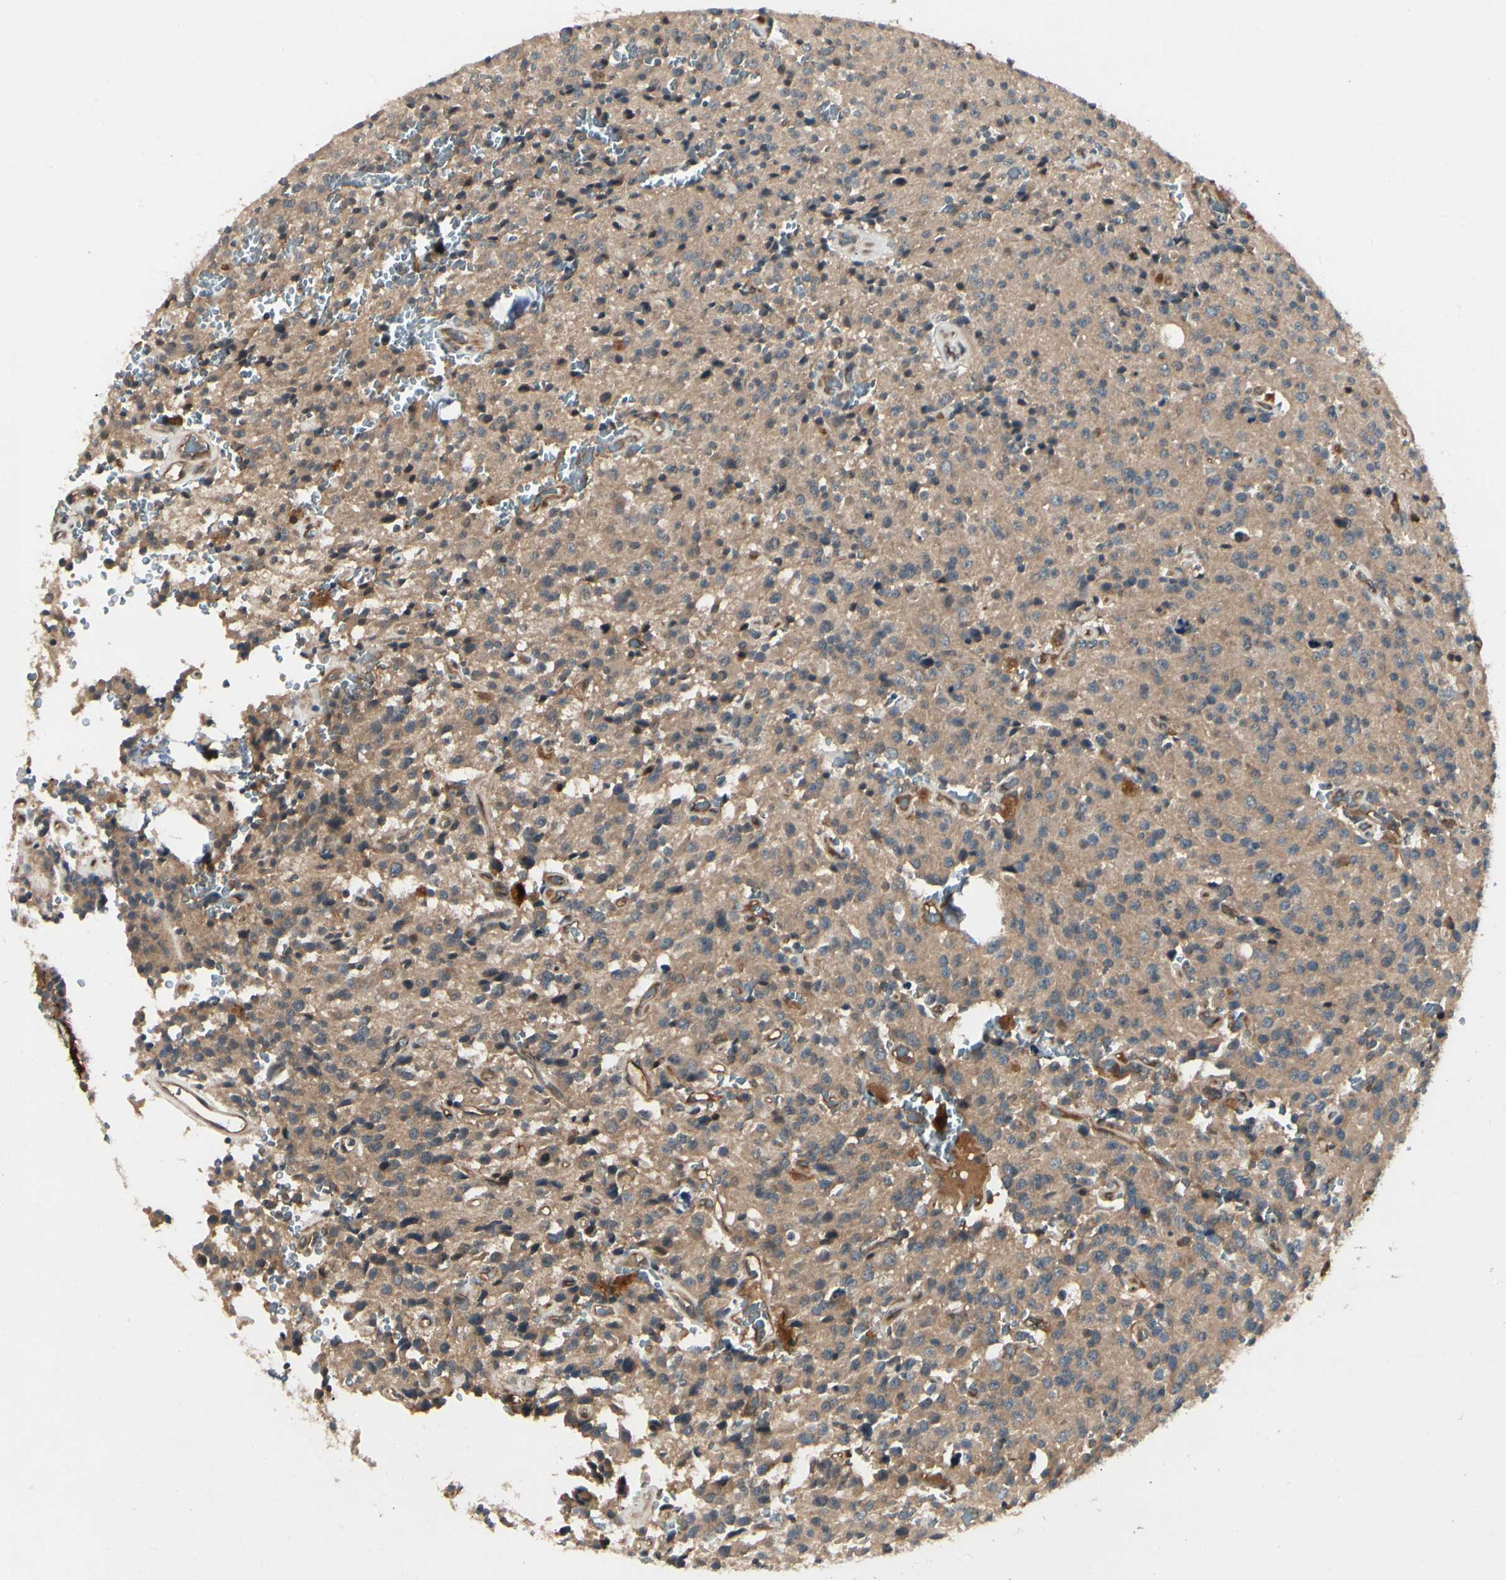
{"staining": {"intensity": "moderate", "quantity": ">75%", "location": "cytoplasmic/membranous"}, "tissue": "glioma", "cell_type": "Tumor cells", "image_type": "cancer", "snomed": [{"axis": "morphology", "description": "Glioma, malignant, Low grade"}, {"axis": "topography", "description": "Brain"}], "caption": "IHC of malignant glioma (low-grade) shows medium levels of moderate cytoplasmic/membranous staining in about >75% of tumor cells.", "gene": "RNF14", "patient": {"sex": "male", "age": 58}}